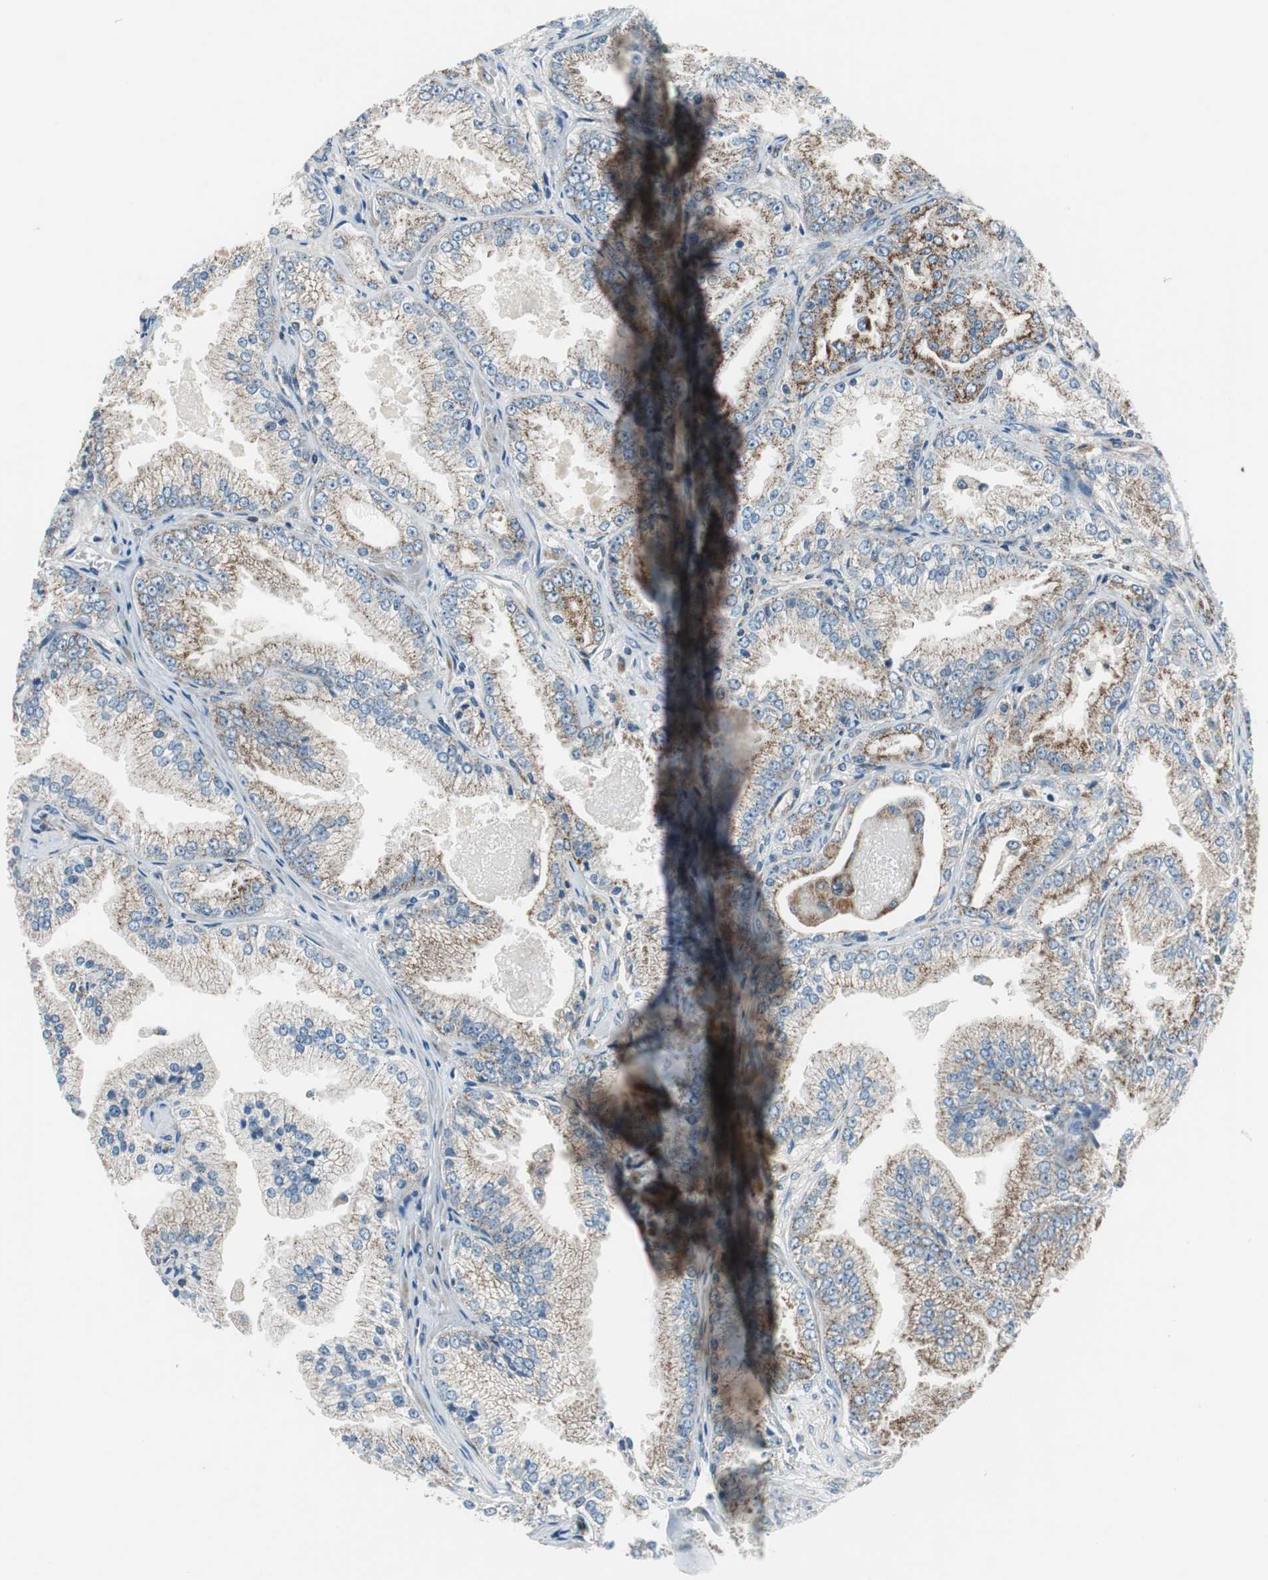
{"staining": {"intensity": "moderate", "quantity": ">75%", "location": "cytoplasmic/membranous"}, "tissue": "prostate cancer", "cell_type": "Tumor cells", "image_type": "cancer", "snomed": [{"axis": "morphology", "description": "Adenocarcinoma, High grade"}, {"axis": "topography", "description": "Prostate"}], "caption": "A photomicrograph of prostate cancer (high-grade adenocarcinoma) stained for a protein shows moderate cytoplasmic/membranous brown staining in tumor cells. (brown staining indicates protein expression, while blue staining denotes nuclei).", "gene": "PI4KB", "patient": {"sex": "male", "age": 61}}